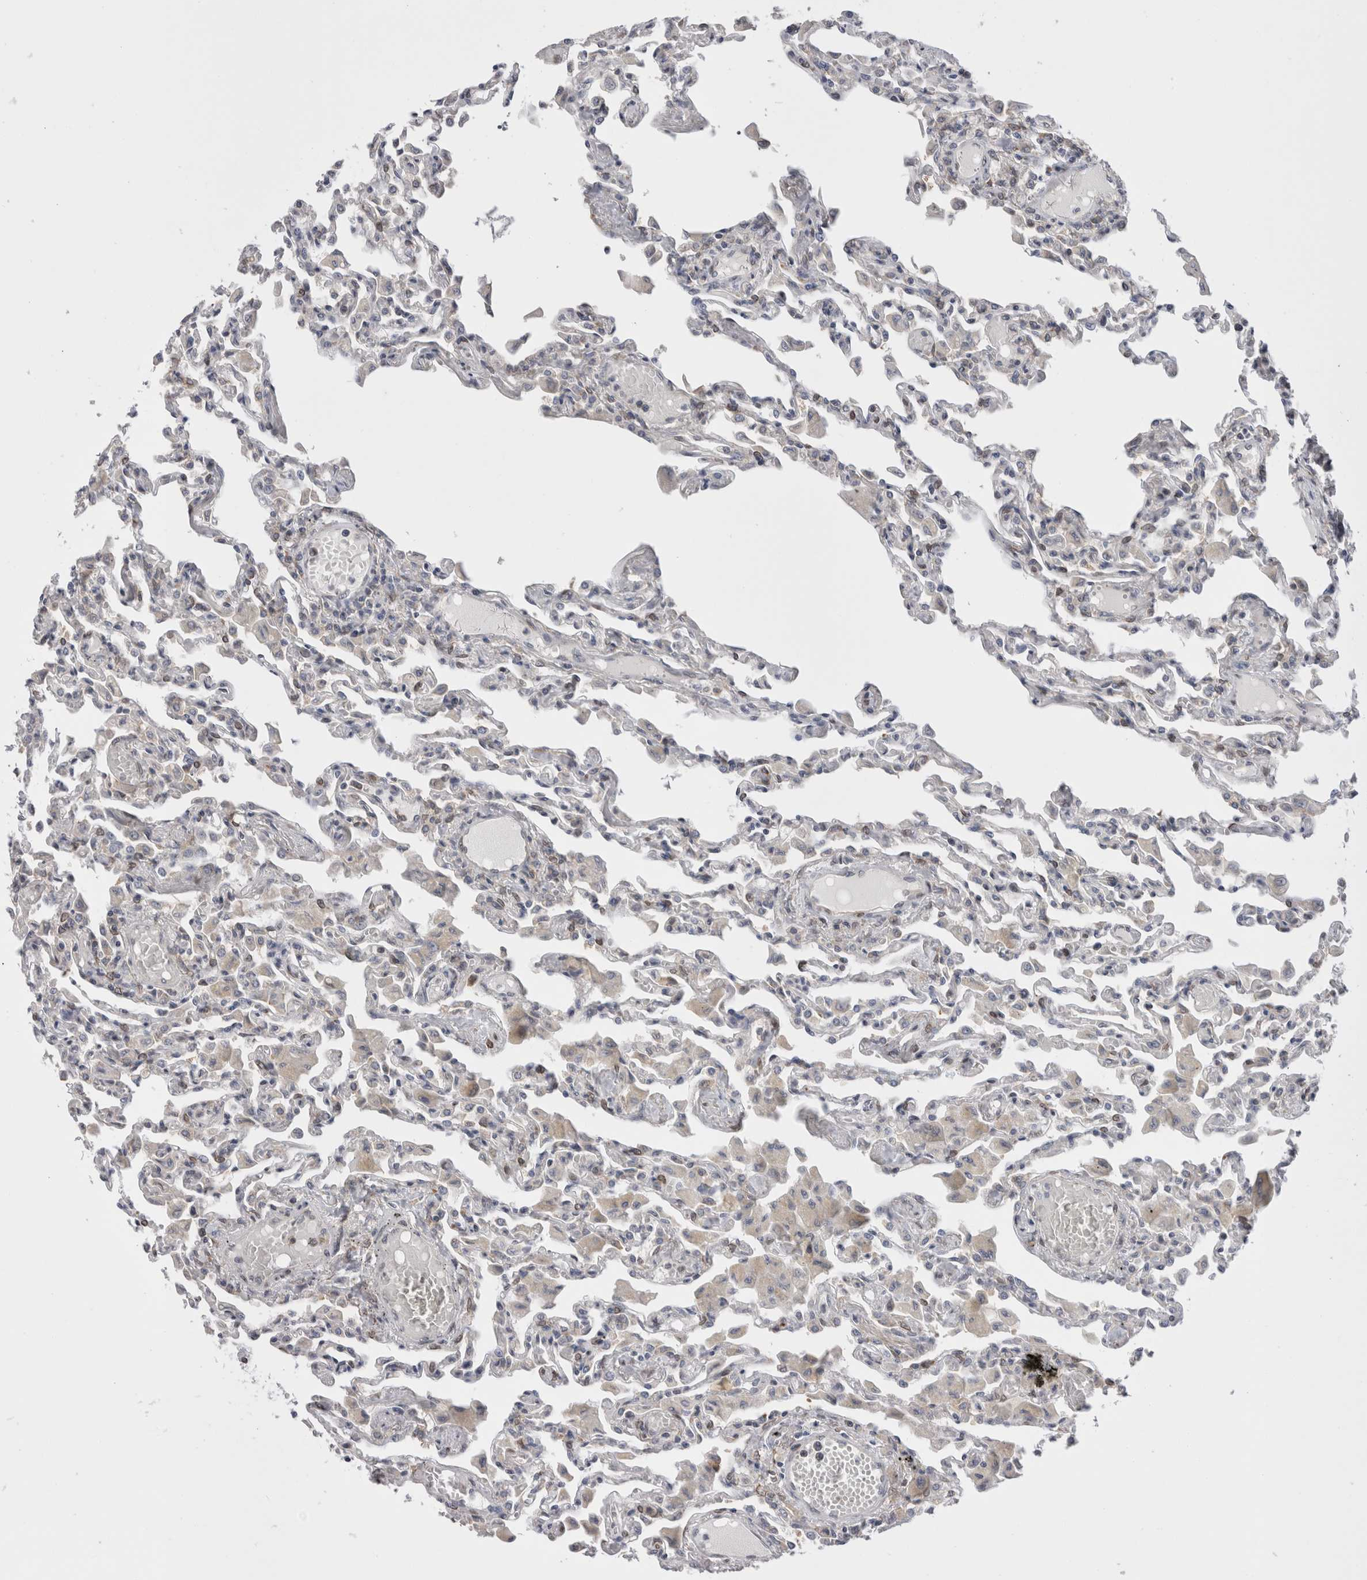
{"staining": {"intensity": "weak", "quantity": "<25%", "location": "nuclear"}, "tissue": "lung", "cell_type": "Alveolar cells", "image_type": "normal", "snomed": [{"axis": "morphology", "description": "Normal tissue, NOS"}, {"axis": "topography", "description": "Bronchus"}, {"axis": "topography", "description": "Lung"}], "caption": "IHC histopathology image of benign lung stained for a protein (brown), which reveals no expression in alveolar cells. (DAB immunohistochemistry (IHC), high magnification).", "gene": "VCPIP1", "patient": {"sex": "female", "age": 49}}